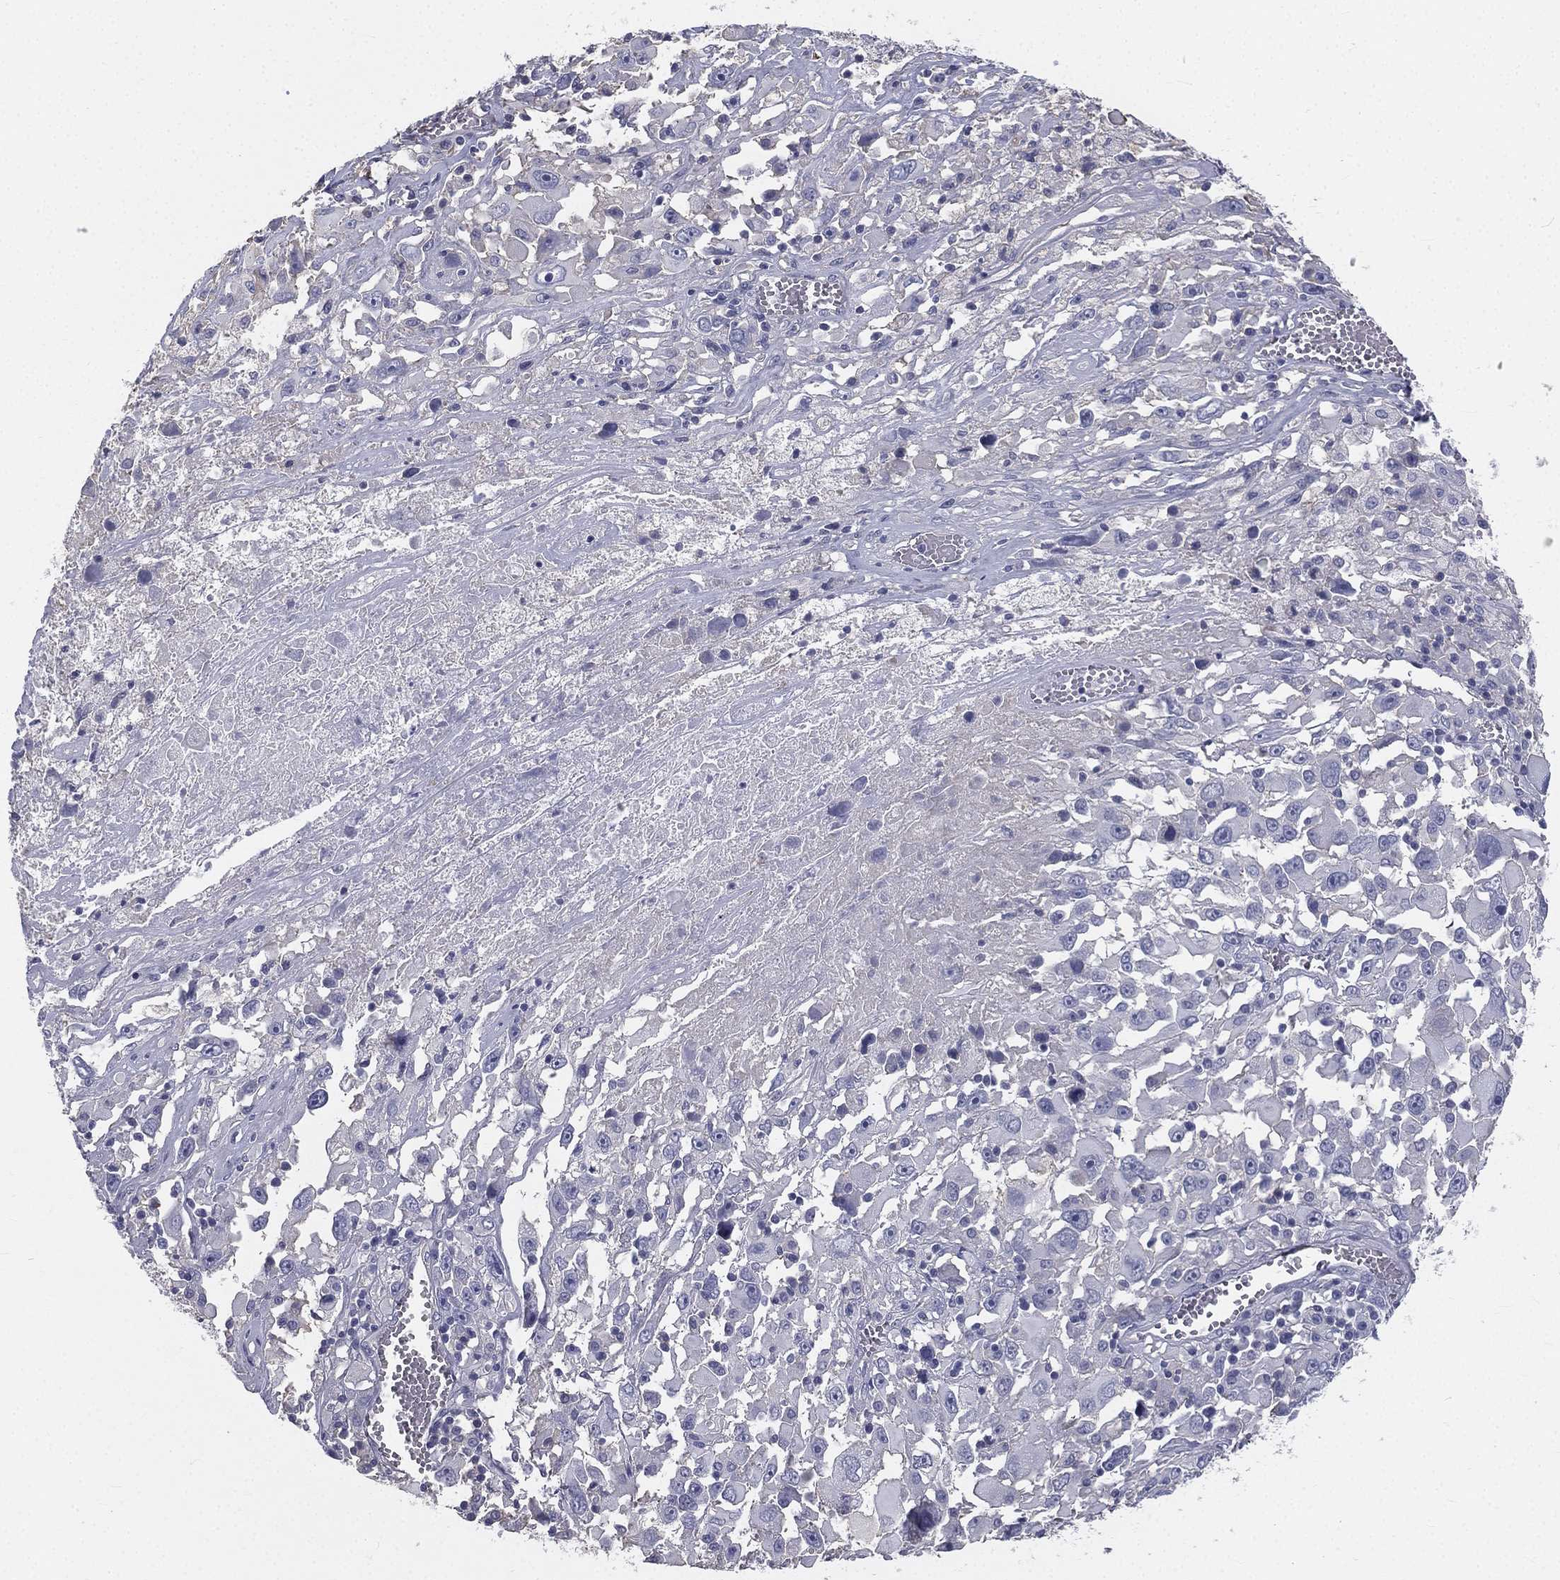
{"staining": {"intensity": "negative", "quantity": "none", "location": "none"}, "tissue": "melanoma", "cell_type": "Tumor cells", "image_type": "cancer", "snomed": [{"axis": "morphology", "description": "Malignant melanoma, Metastatic site"}, {"axis": "topography", "description": "Soft tissue"}], "caption": "A high-resolution photomicrograph shows immunohistochemistry staining of melanoma, which reveals no significant expression in tumor cells.", "gene": "MUC13", "patient": {"sex": "male", "age": 50}}